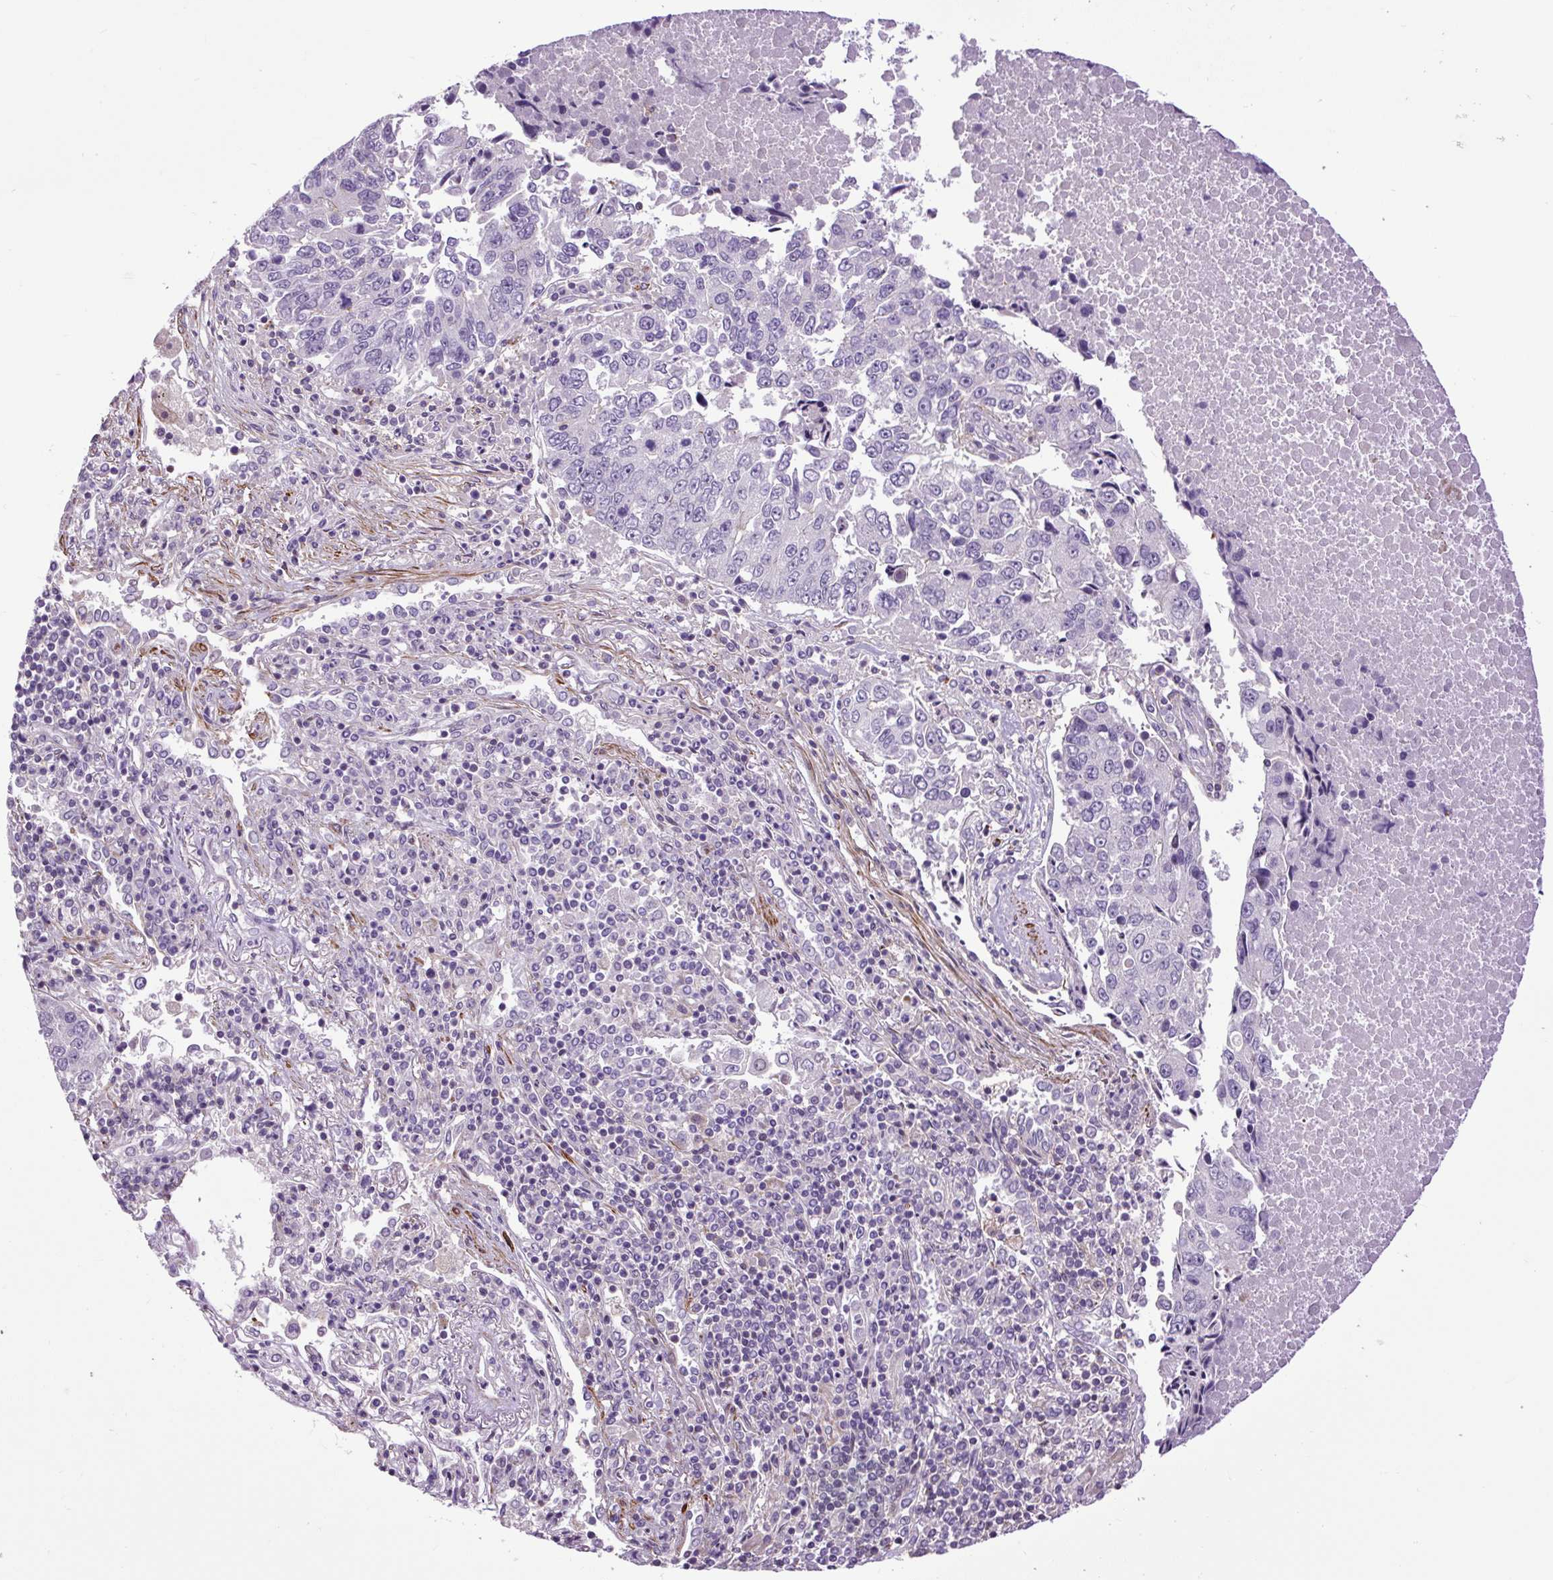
{"staining": {"intensity": "negative", "quantity": "none", "location": "none"}, "tissue": "lung cancer", "cell_type": "Tumor cells", "image_type": "cancer", "snomed": [{"axis": "morphology", "description": "Squamous cell carcinoma, NOS"}, {"axis": "topography", "description": "Lung"}], "caption": "Lung squamous cell carcinoma stained for a protein using immunohistochemistry displays no expression tumor cells.", "gene": "ZNF197", "patient": {"sex": "female", "age": 66}}